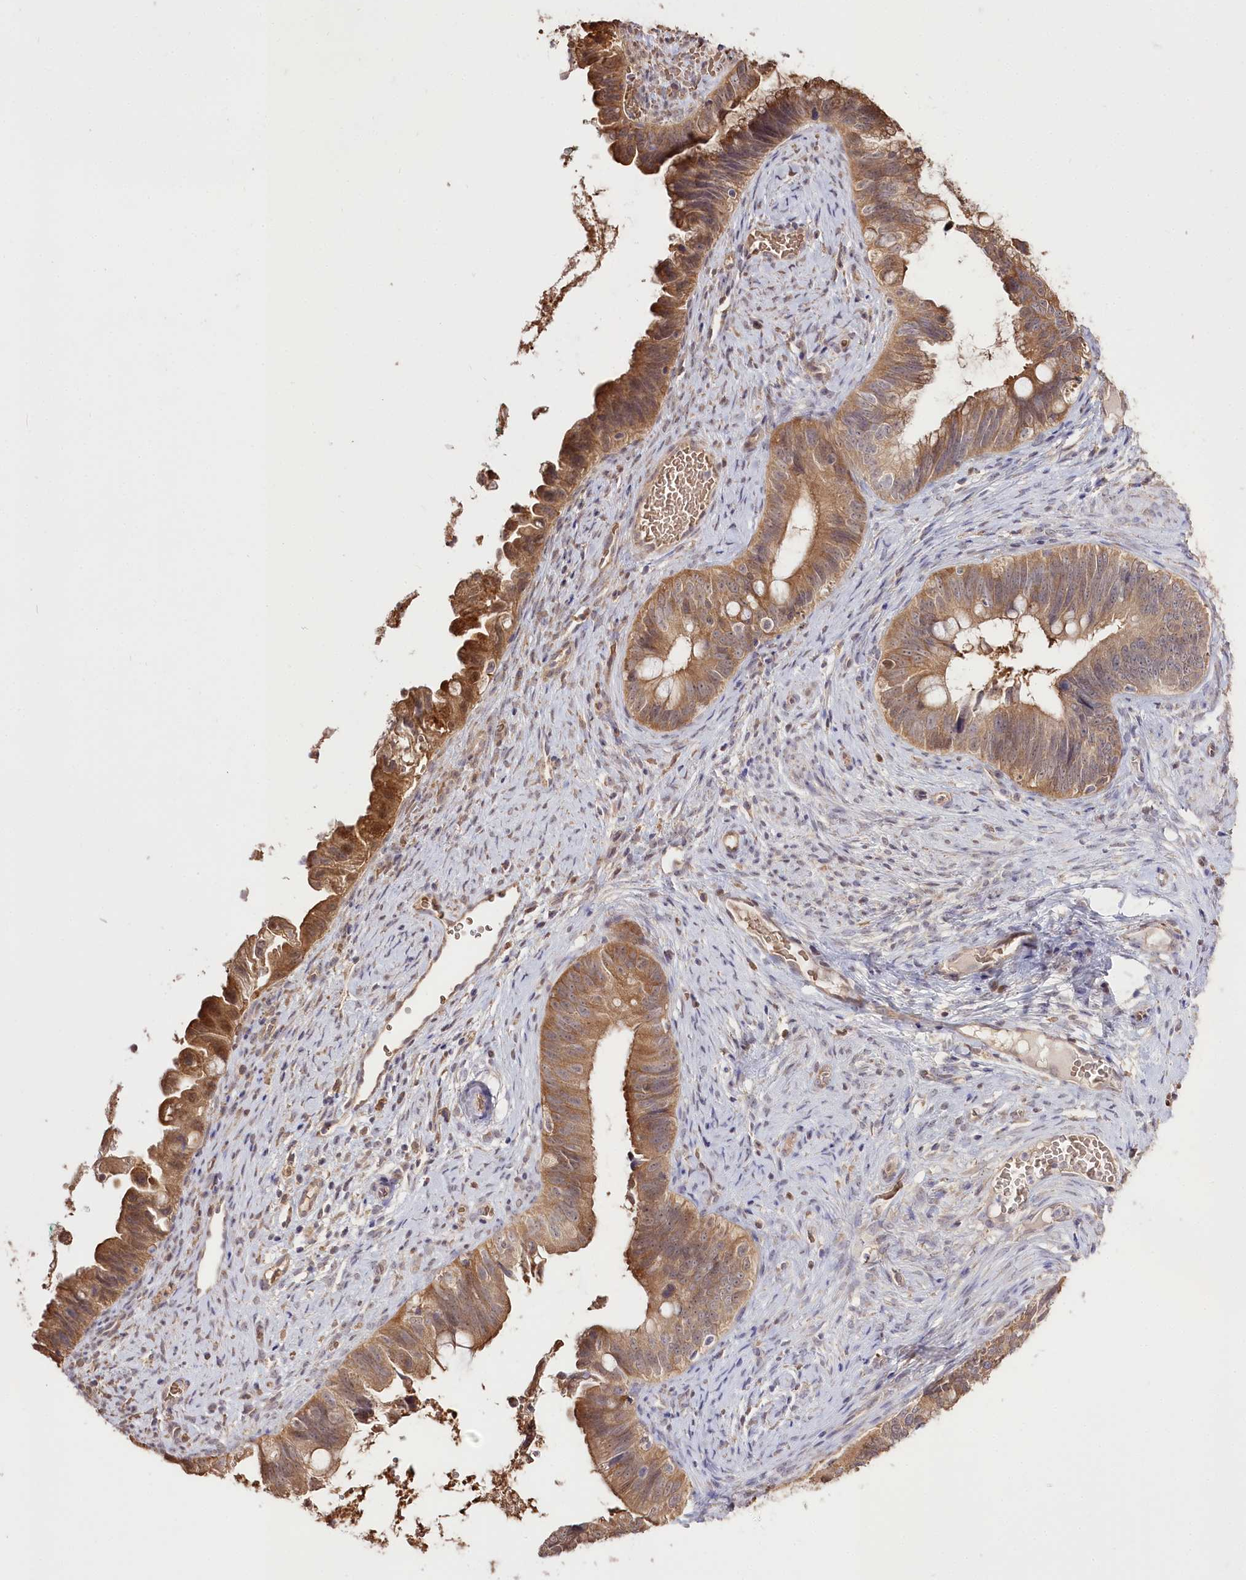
{"staining": {"intensity": "moderate", "quantity": ">75%", "location": "cytoplasmic/membranous"}, "tissue": "cervical cancer", "cell_type": "Tumor cells", "image_type": "cancer", "snomed": [{"axis": "morphology", "description": "Adenocarcinoma, NOS"}, {"axis": "topography", "description": "Cervix"}], "caption": "Protein staining exhibits moderate cytoplasmic/membranous staining in about >75% of tumor cells in cervical adenocarcinoma. Immunohistochemistry stains the protein of interest in brown and the nuclei are stained blue.", "gene": "R3HDM2", "patient": {"sex": "female", "age": 42}}